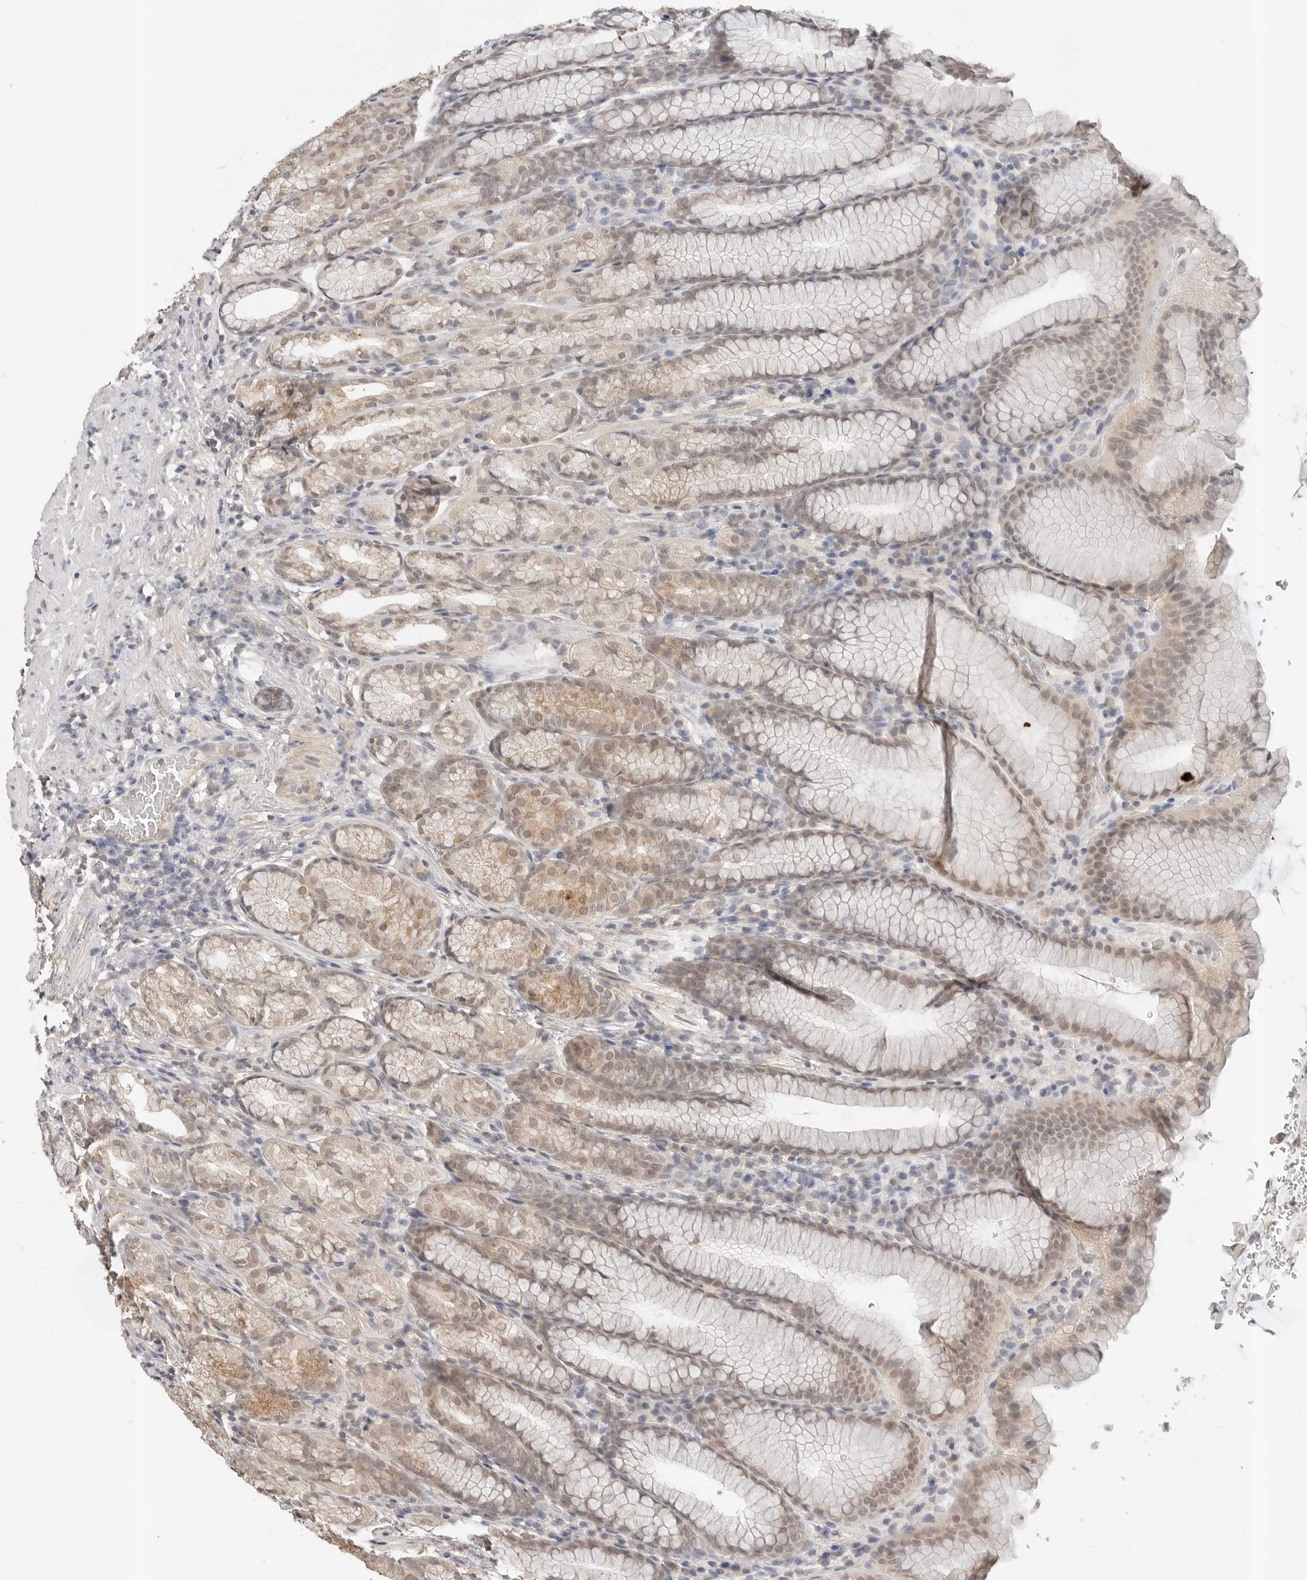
{"staining": {"intensity": "weak", "quantity": "25%-75%", "location": "cytoplasmic/membranous,nuclear"}, "tissue": "stomach", "cell_type": "Glandular cells", "image_type": "normal", "snomed": [{"axis": "morphology", "description": "Normal tissue, NOS"}, {"axis": "topography", "description": "Stomach"}], "caption": "High-magnification brightfield microscopy of normal stomach stained with DAB (brown) and counterstained with hematoxylin (blue). glandular cells exhibit weak cytoplasmic/membranous,nuclear staining is identified in approximately25%-75% of cells. (IHC, brightfield microscopy, high magnification).", "gene": "IL24", "patient": {"sex": "male", "age": 42}}